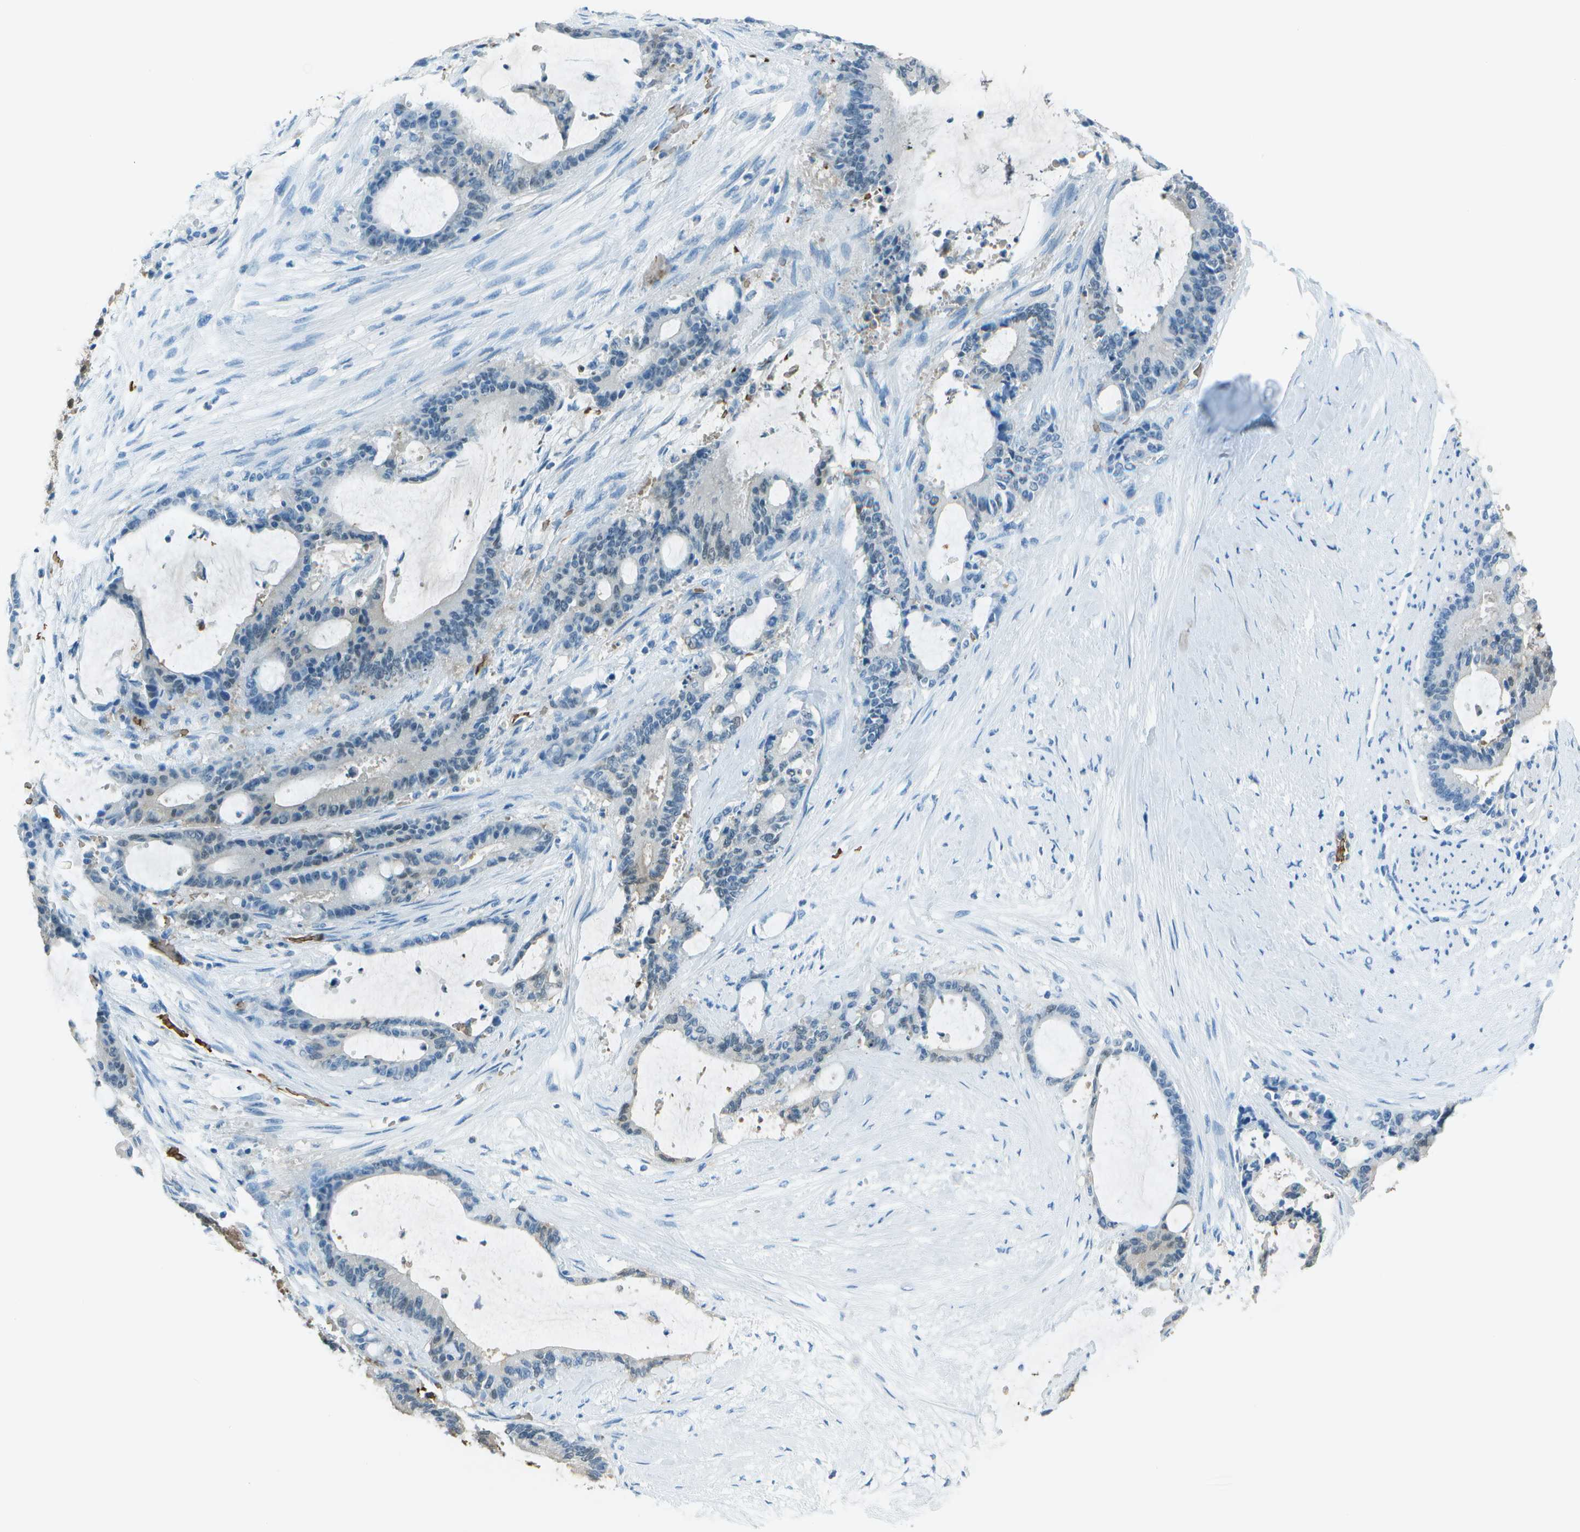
{"staining": {"intensity": "weak", "quantity": "<25%", "location": "cytoplasmic/membranous"}, "tissue": "liver cancer", "cell_type": "Tumor cells", "image_type": "cancer", "snomed": [{"axis": "morphology", "description": "Cholangiocarcinoma"}, {"axis": "topography", "description": "Liver"}], "caption": "High power microscopy image of an immunohistochemistry (IHC) image of cholangiocarcinoma (liver), revealing no significant staining in tumor cells.", "gene": "ASL", "patient": {"sex": "female", "age": 73}}